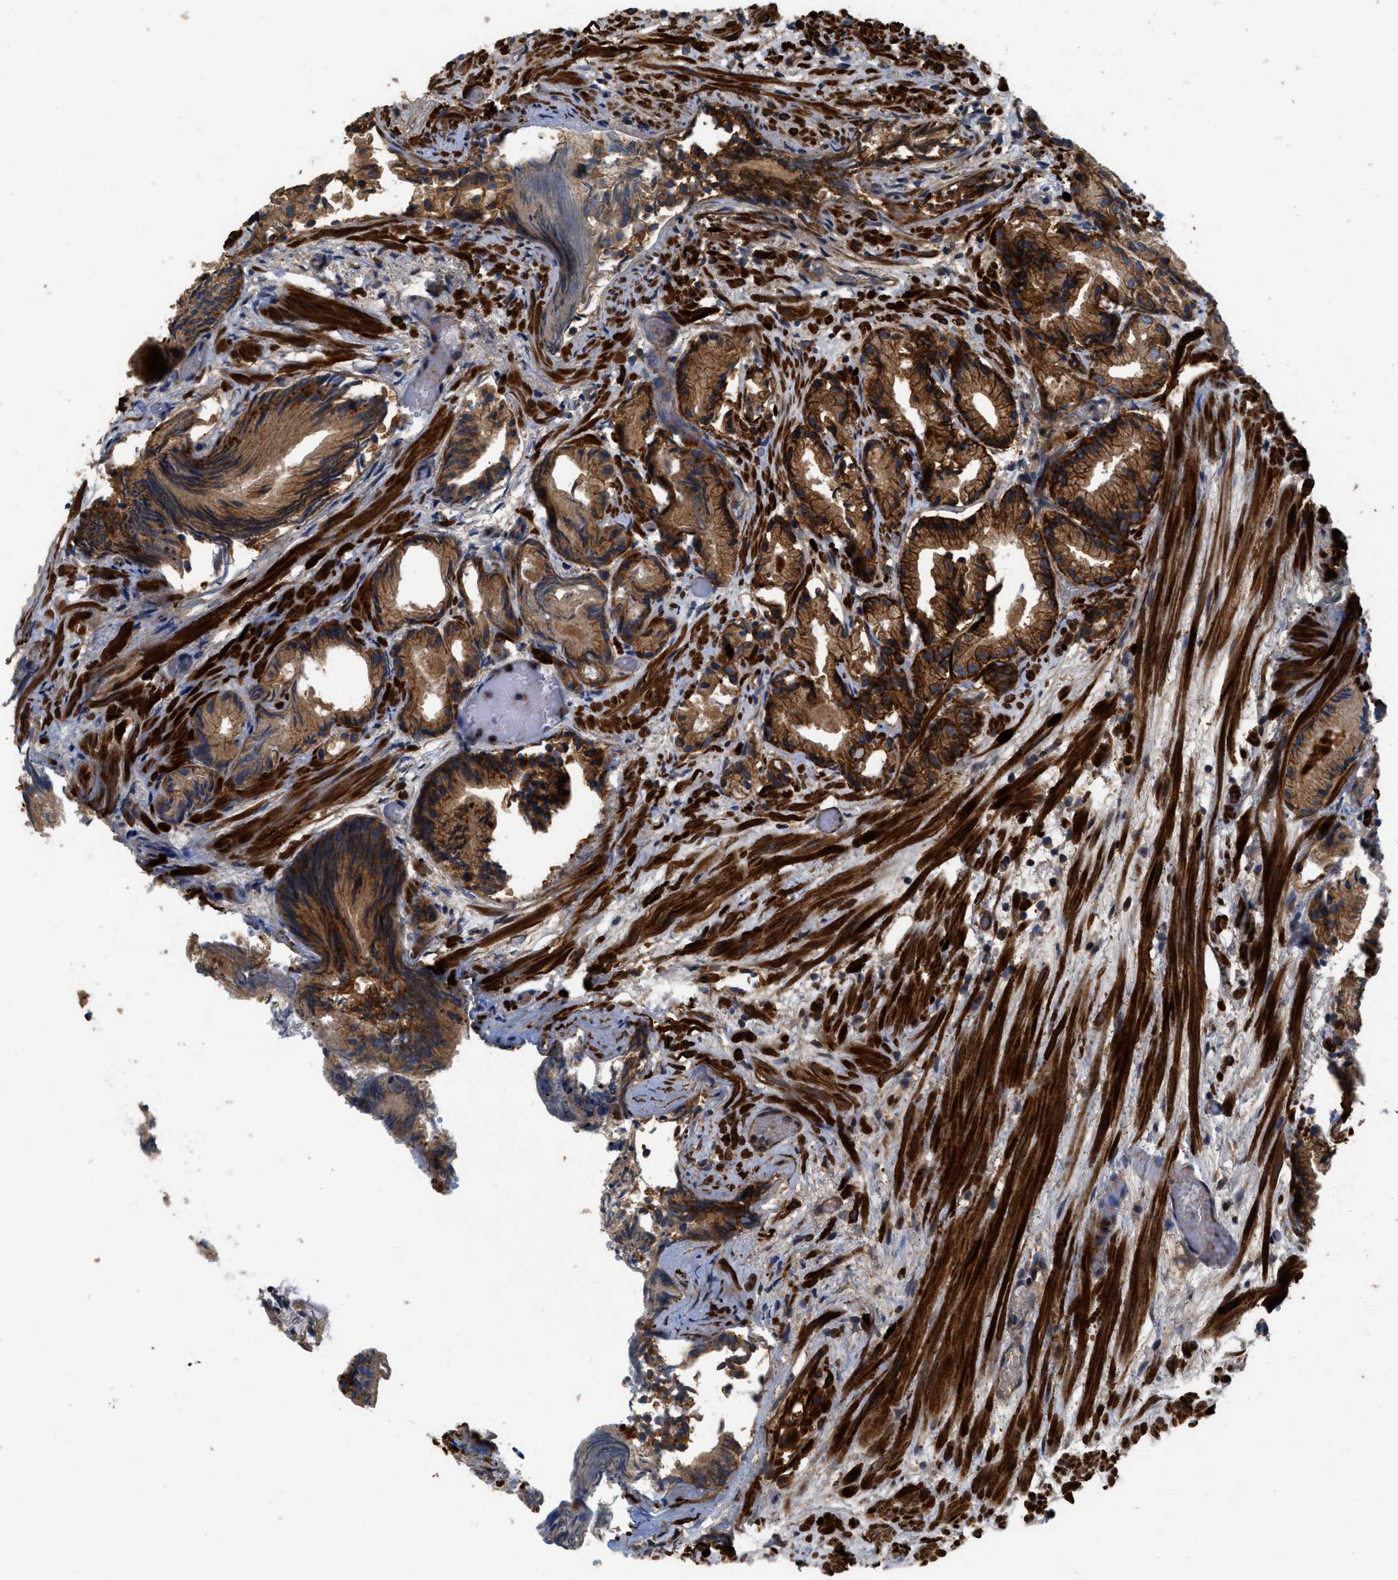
{"staining": {"intensity": "strong", "quantity": ">75%", "location": "cytoplasmic/membranous"}, "tissue": "prostate cancer", "cell_type": "Tumor cells", "image_type": "cancer", "snomed": [{"axis": "morphology", "description": "Adenocarcinoma, Low grade"}, {"axis": "topography", "description": "Prostate"}], "caption": "An immunohistochemistry micrograph of tumor tissue is shown. Protein staining in brown labels strong cytoplasmic/membranous positivity in prostate cancer (adenocarcinoma (low-grade)) within tumor cells.", "gene": "CNNM3", "patient": {"sex": "male", "age": 89}}